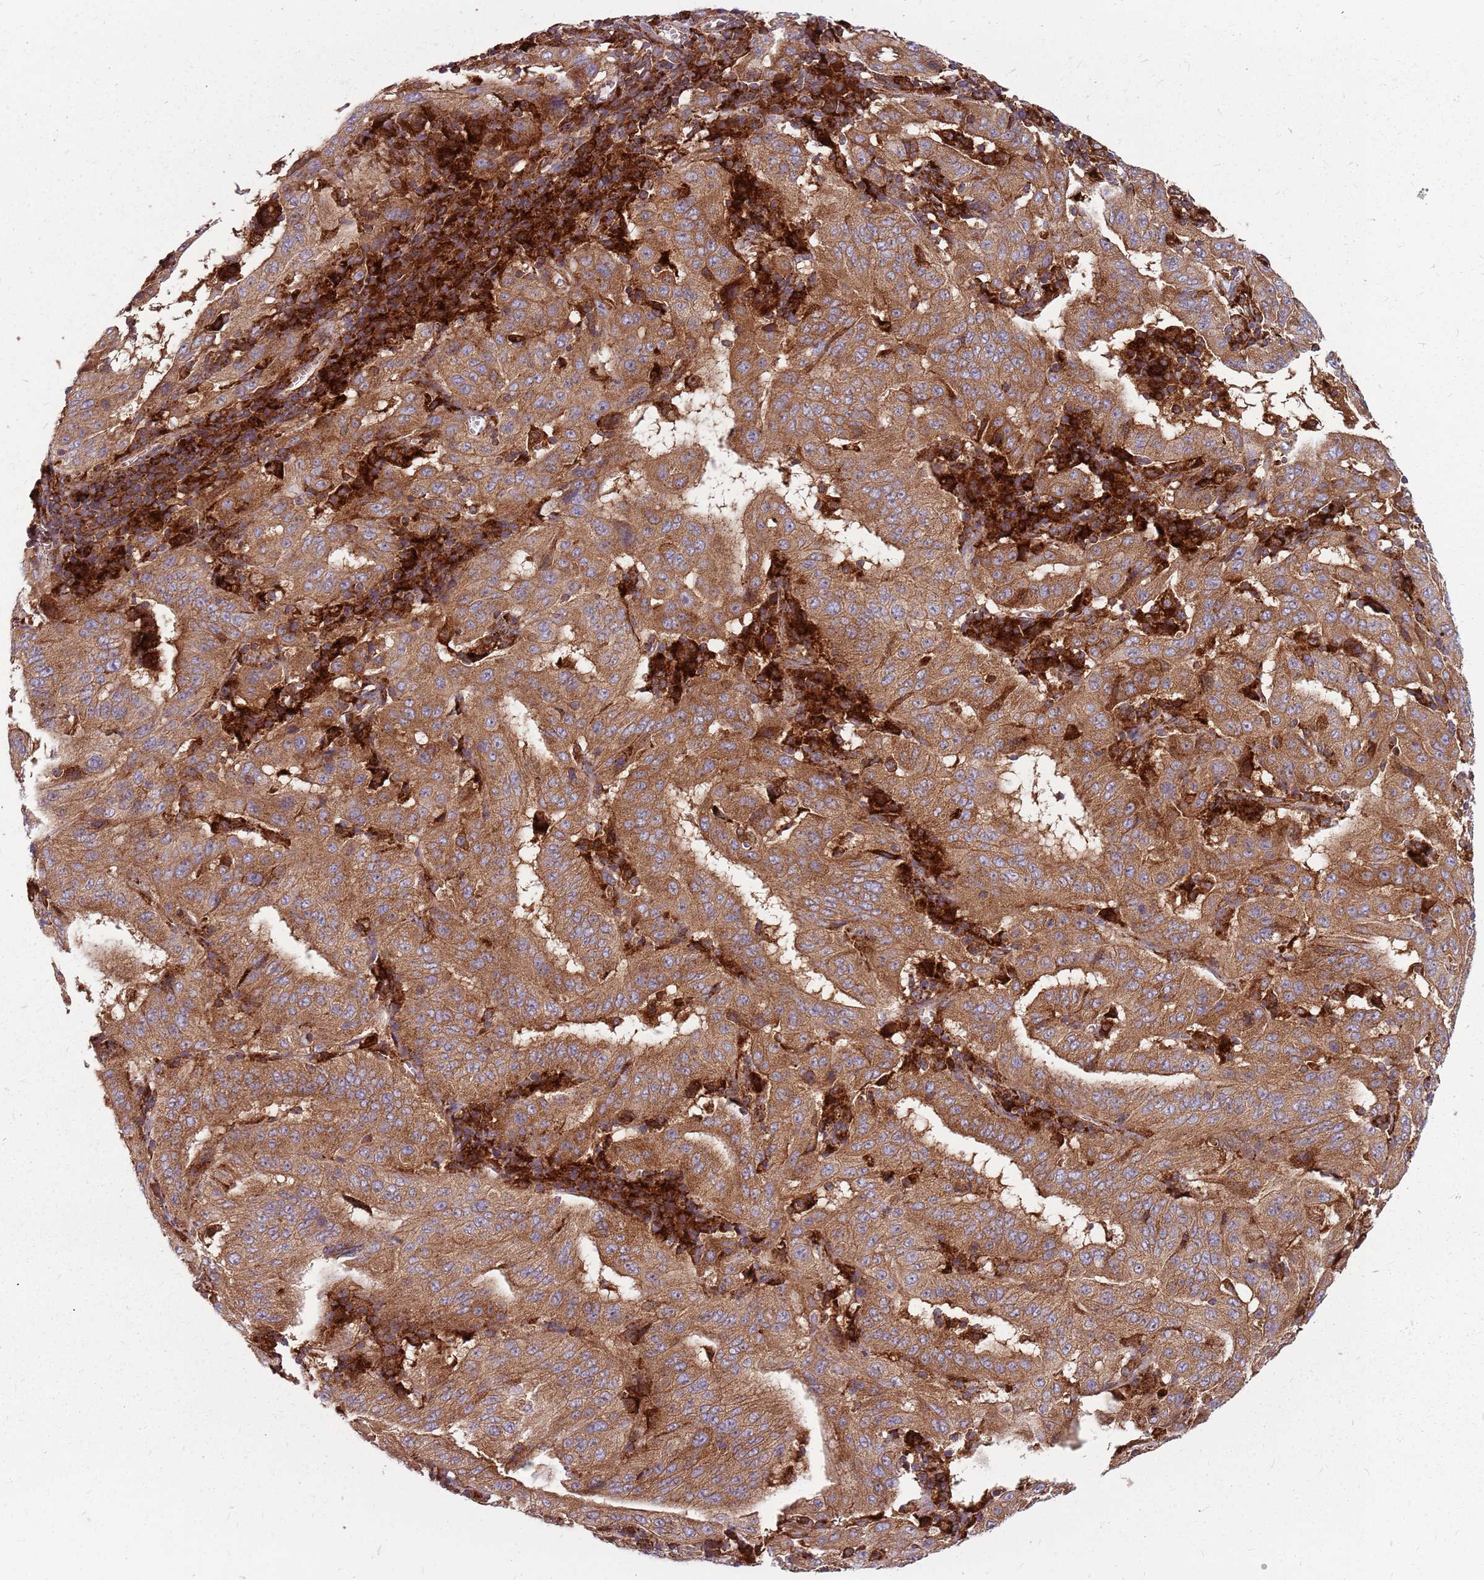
{"staining": {"intensity": "moderate", "quantity": ">75%", "location": "cytoplasmic/membranous"}, "tissue": "pancreatic cancer", "cell_type": "Tumor cells", "image_type": "cancer", "snomed": [{"axis": "morphology", "description": "Adenocarcinoma, NOS"}, {"axis": "topography", "description": "Pancreas"}], "caption": "Brown immunohistochemical staining in adenocarcinoma (pancreatic) reveals moderate cytoplasmic/membranous expression in about >75% of tumor cells. (DAB (3,3'-diaminobenzidine) = brown stain, brightfield microscopy at high magnification).", "gene": "NME4", "patient": {"sex": "male", "age": 63}}